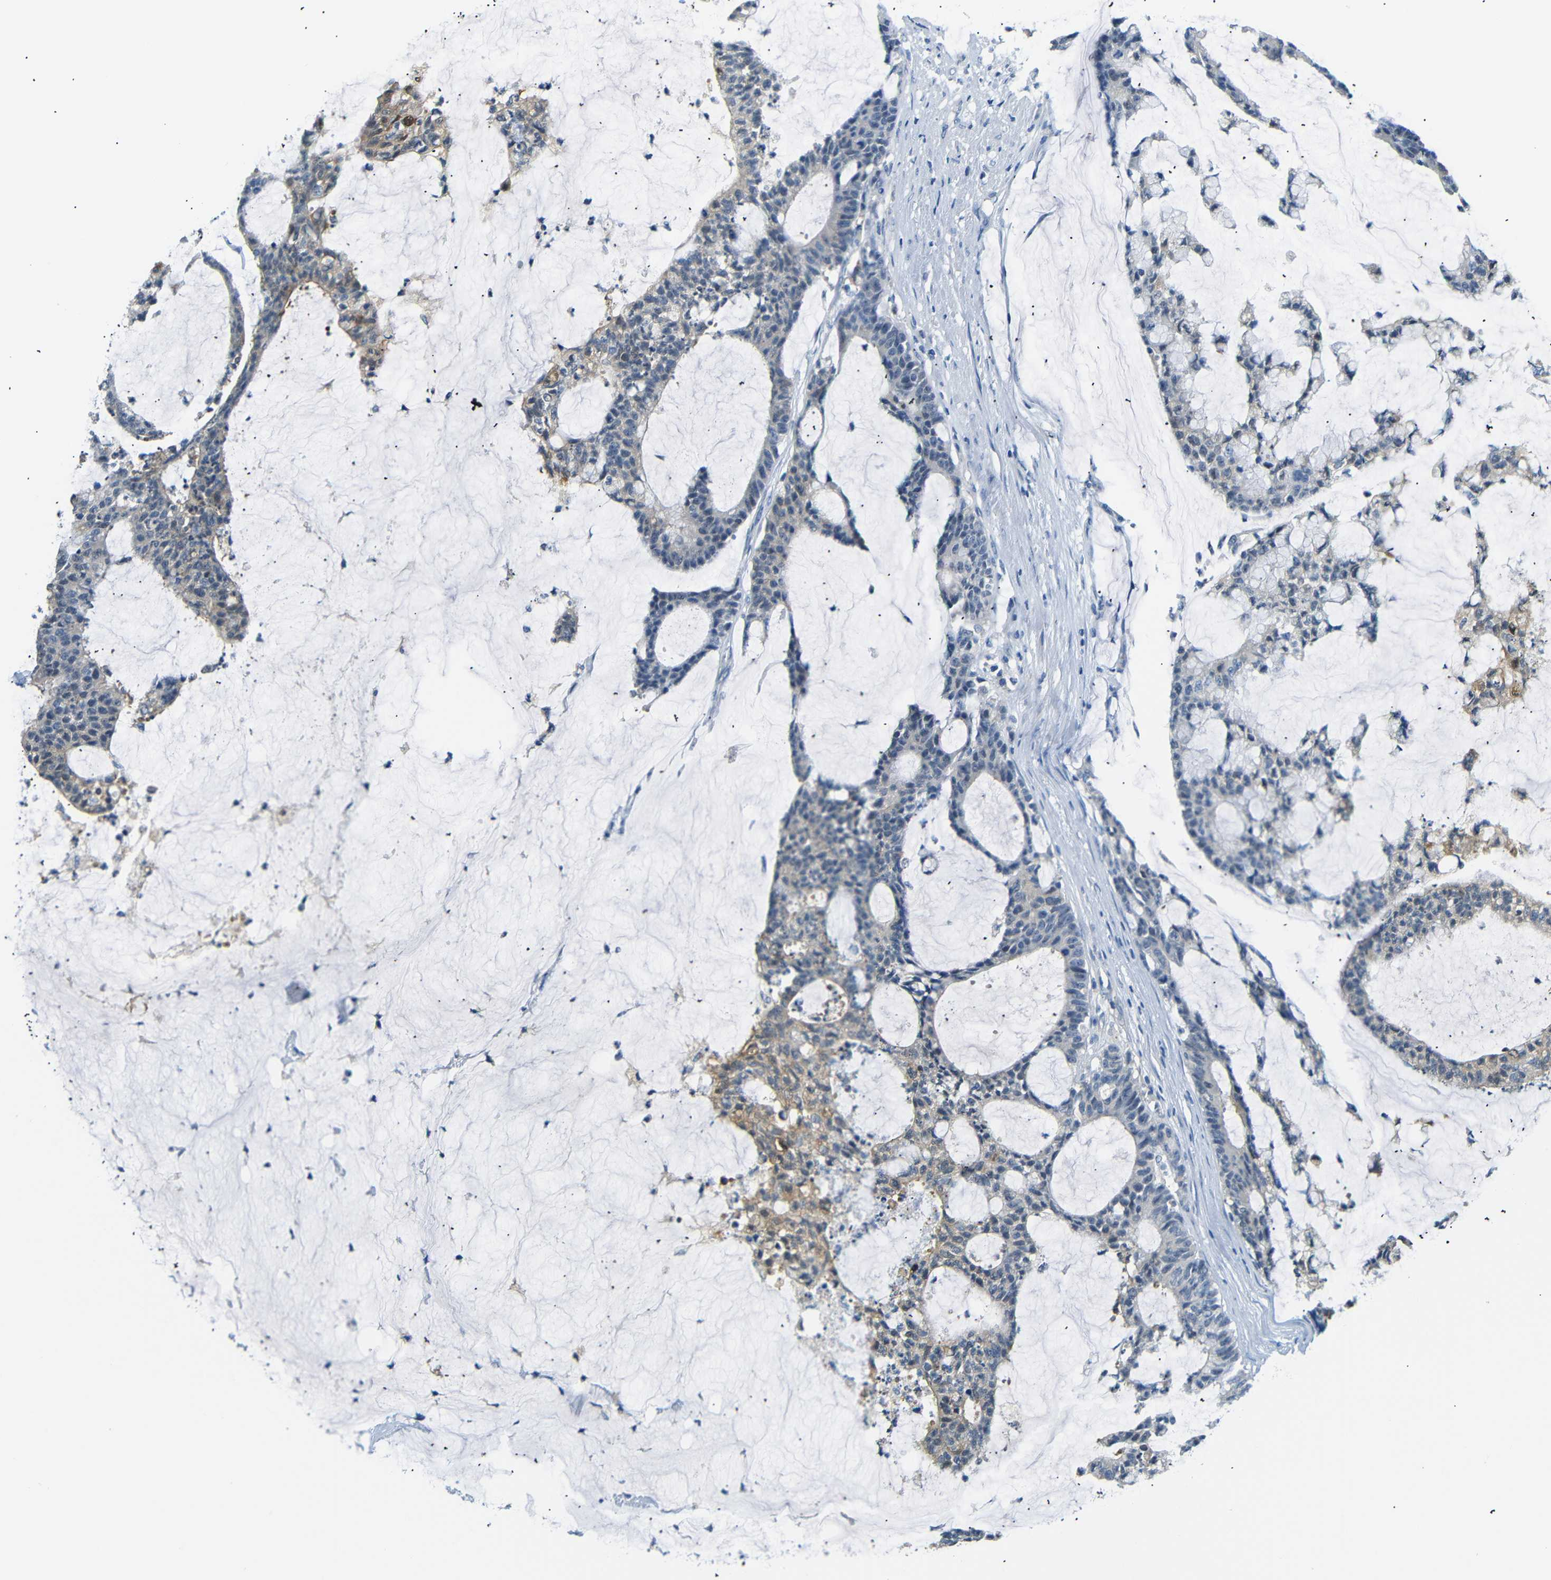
{"staining": {"intensity": "moderate", "quantity": "25%-75%", "location": "cytoplasmic/membranous"}, "tissue": "colorectal cancer", "cell_type": "Tumor cells", "image_type": "cancer", "snomed": [{"axis": "morphology", "description": "Adenocarcinoma, NOS"}, {"axis": "topography", "description": "Colon"}], "caption": "Protein expression analysis of human colorectal cancer (adenocarcinoma) reveals moderate cytoplasmic/membranous staining in about 25%-75% of tumor cells.", "gene": "SFN", "patient": {"sex": "female", "age": 84}}